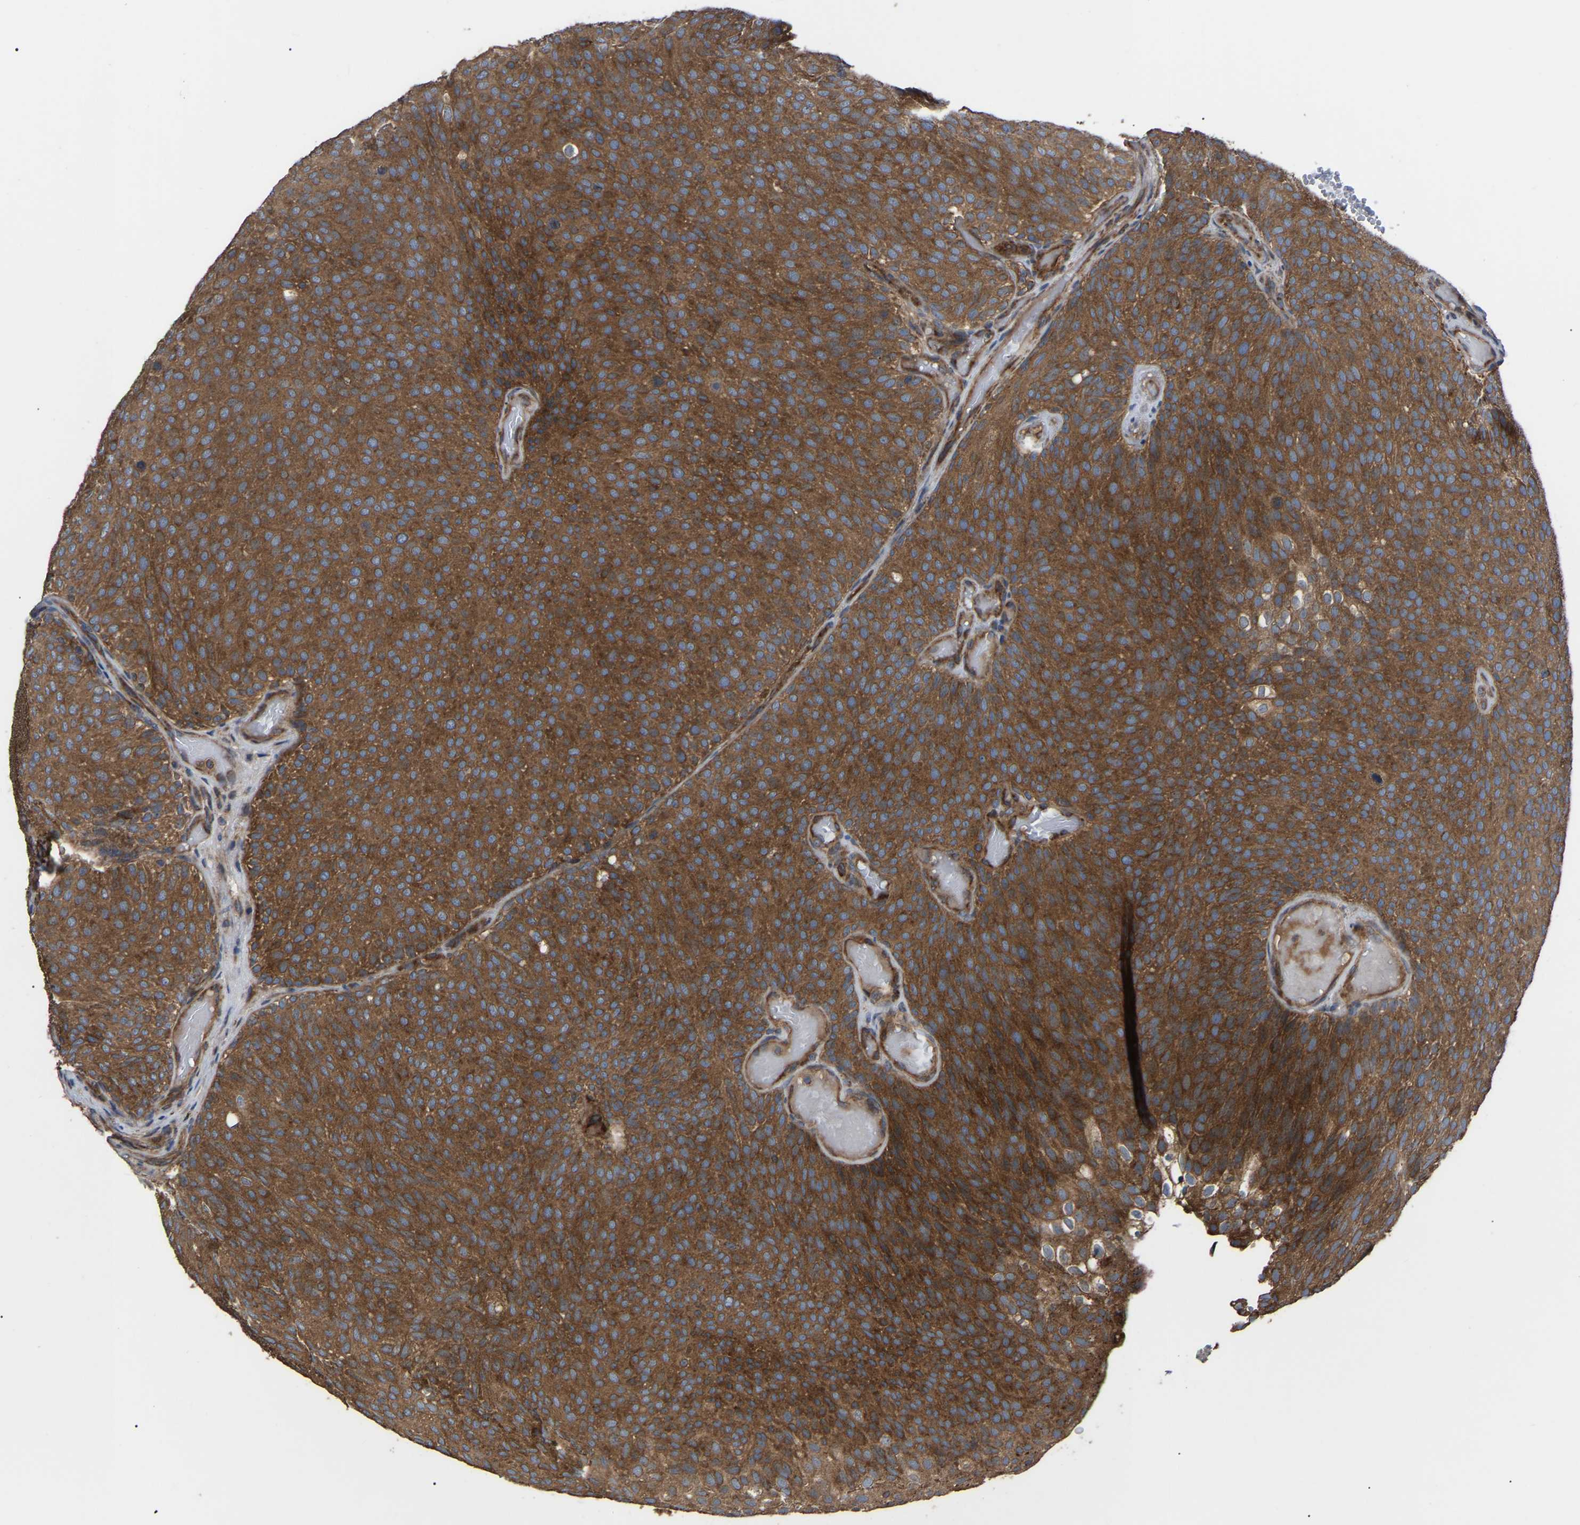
{"staining": {"intensity": "strong", "quantity": ">75%", "location": "cytoplasmic/membranous"}, "tissue": "urothelial cancer", "cell_type": "Tumor cells", "image_type": "cancer", "snomed": [{"axis": "morphology", "description": "Urothelial carcinoma, Low grade"}, {"axis": "topography", "description": "Urinary bladder"}], "caption": "Human urothelial carcinoma (low-grade) stained with a brown dye displays strong cytoplasmic/membranous positive positivity in about >75% of tumor cells.", "gene": "GCC1", "patient": {"sex": "male", "age": 78}}